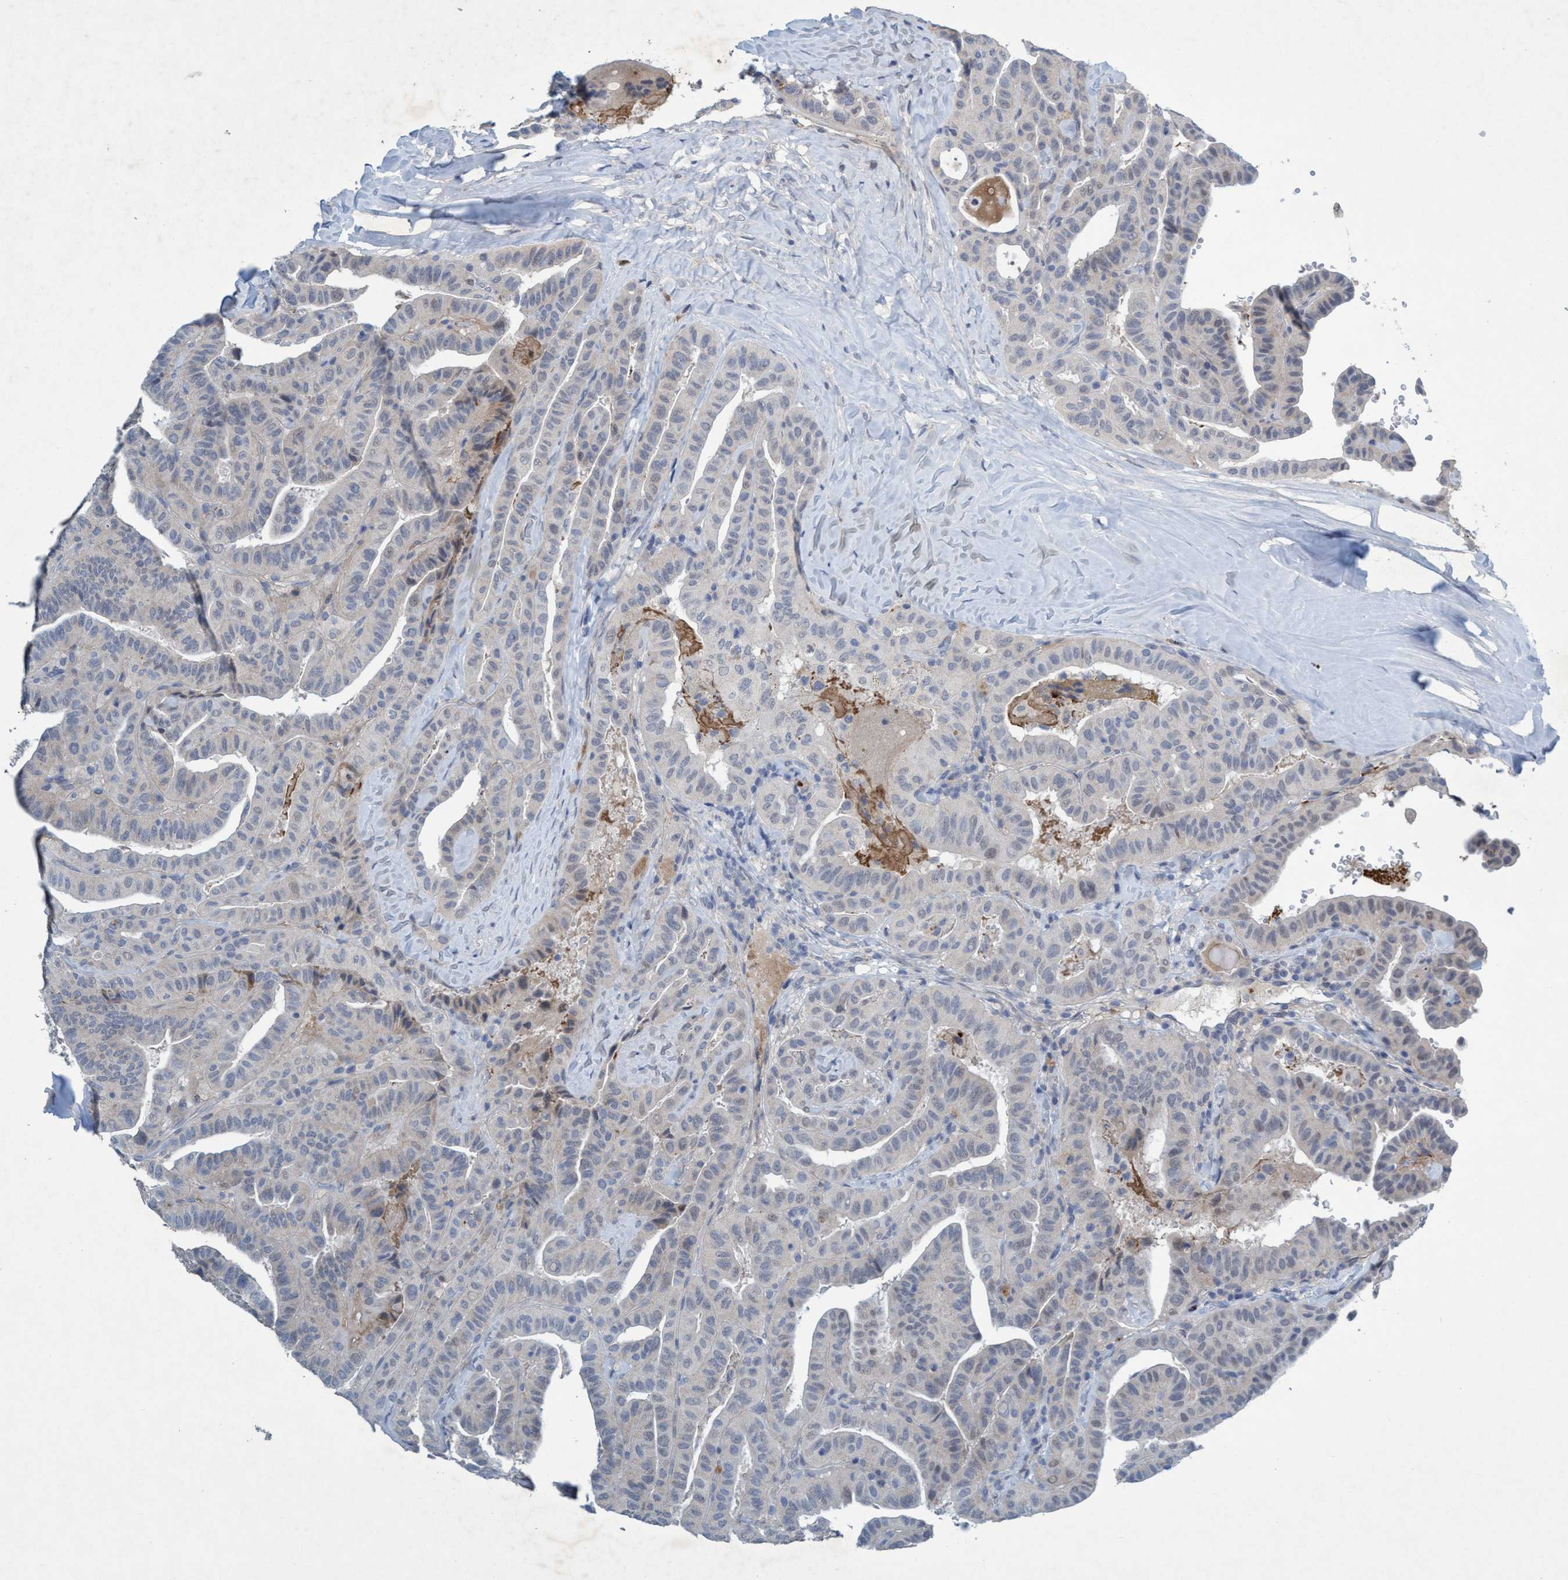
{"staining": {"intensity": "negative", "quantity": "none", "location": "none"}, "tissue": "thyroid cancer", "cell_type": "Tumor cells", "image_type": "cancer", "snomed": [{"axis": "morphology", "description": "Papillary adenocarcinoma, NOS"}, {"axis": "topography", "description": "Thyroid gland"}], "caption": "Papillary adenocarcinoma (thyroid) was stained to show a protein in brown. There is no significant positivity in tumor cells.", "gene": "RNF208", "patient": {"sex": "male", "age": 77}}